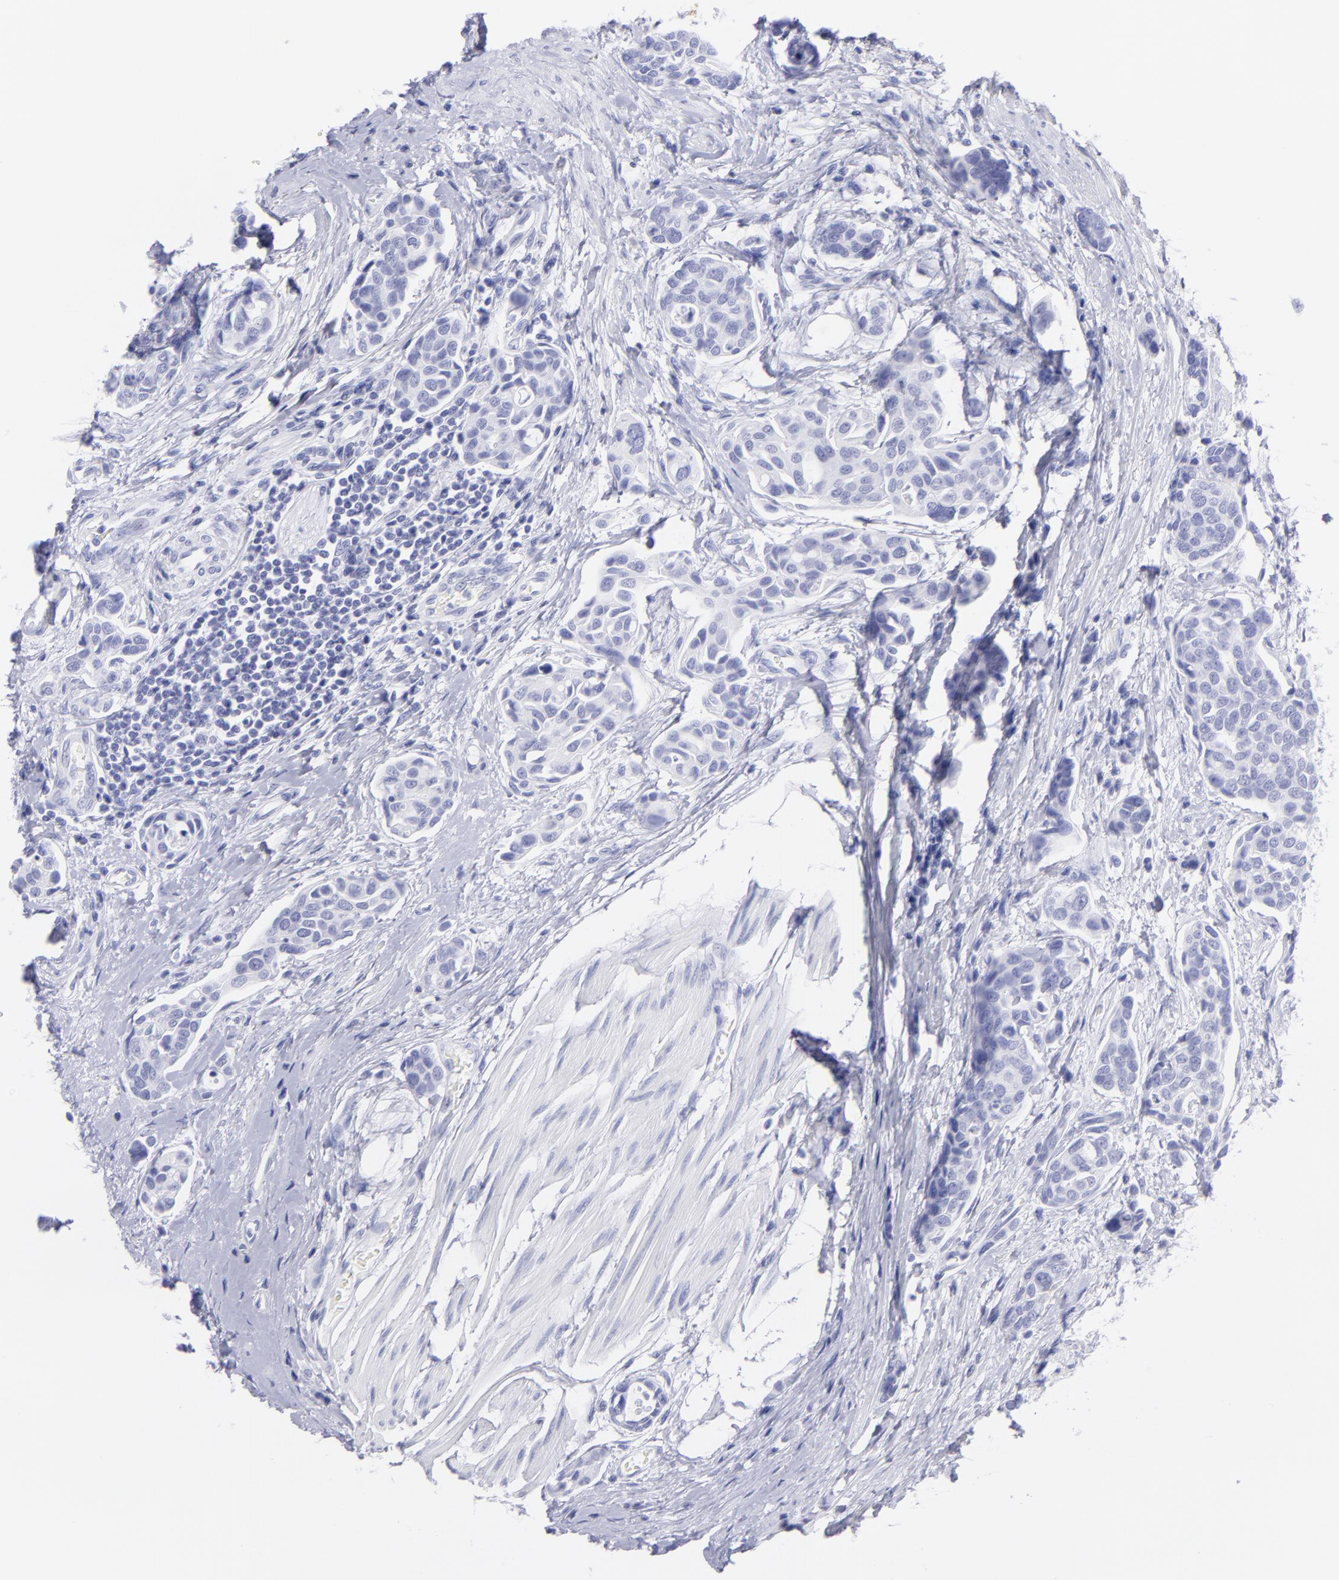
{"staining": {"intensity": "negative", "quantity": "none", "location": "none"}, "tissue": "urothelial cancer", "cell_type": "Tumor cells", "image_type": "cancer", "snomed": [{"axis": "morphology", "description": "Urothelial carcinoma, High grade"}, {"axis": "topography", "description": "Urinary bladder"}], "caption": "This photomicrograph is of urothelial cancer stained with immunohistochemistry (IHC) to label a protein in brown with the nuclei are counter-stained blue. There is no staining in tumor cells.", "gene": "PIP", "patient": {"sex": "male", "age": 78}}